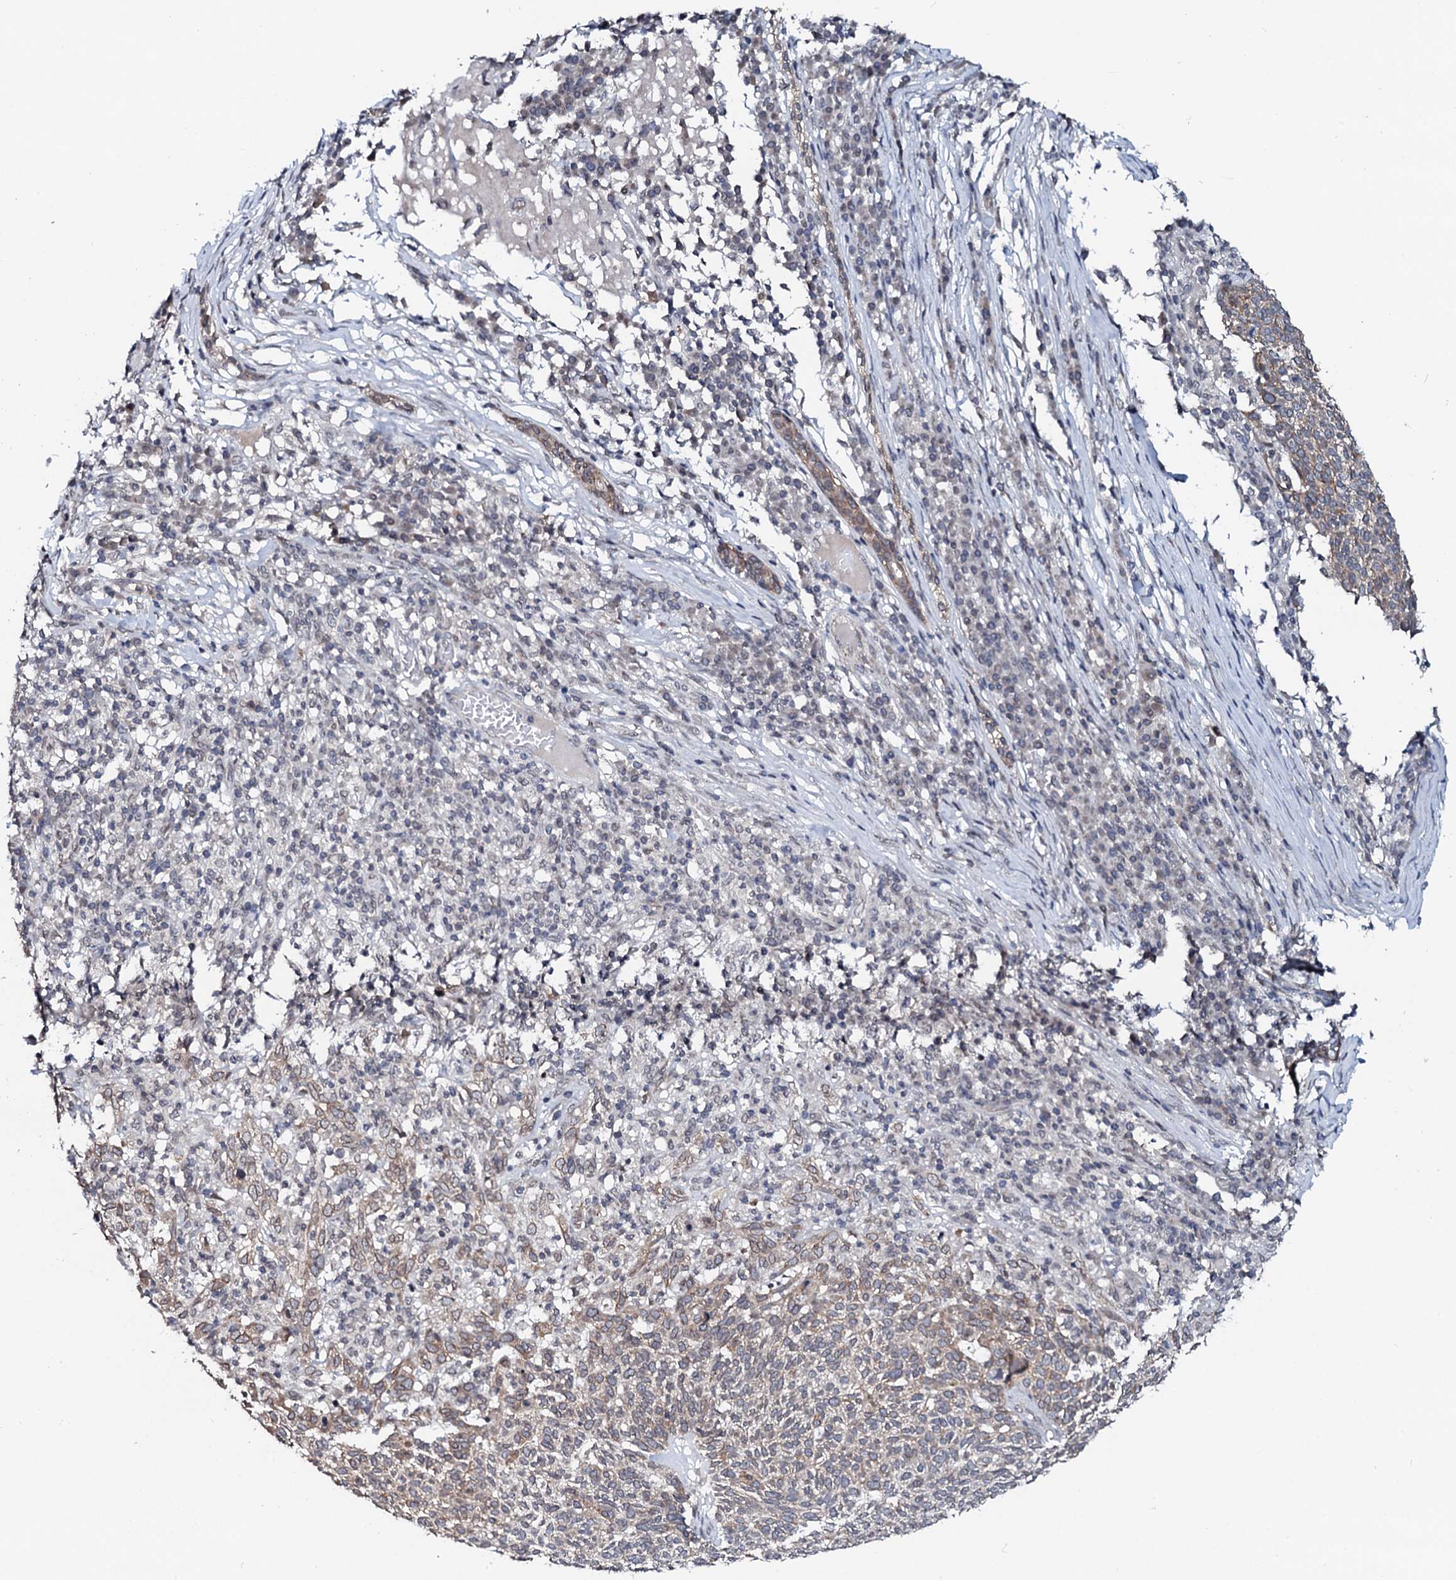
{"staining": {"intensity": "weak", "quantity": "<25%", "location": "cytoplasmic/membranous"}, "tissue": "skin cancer", "cell_type": "Tumor cells", "image_type": "cancer", "snomed": [{"axis": "morphology", "description": "Squamous cell carcinoma, NOS"}, {"axis": "topography", "description": "Skin"}], "caption": "Skin squamous cell carcinoma was stained to show a protein in brown. There is no significant expression in tumor cells.", "gene": "SNTA1", "patient": {"sex": "female", "age": 90}}